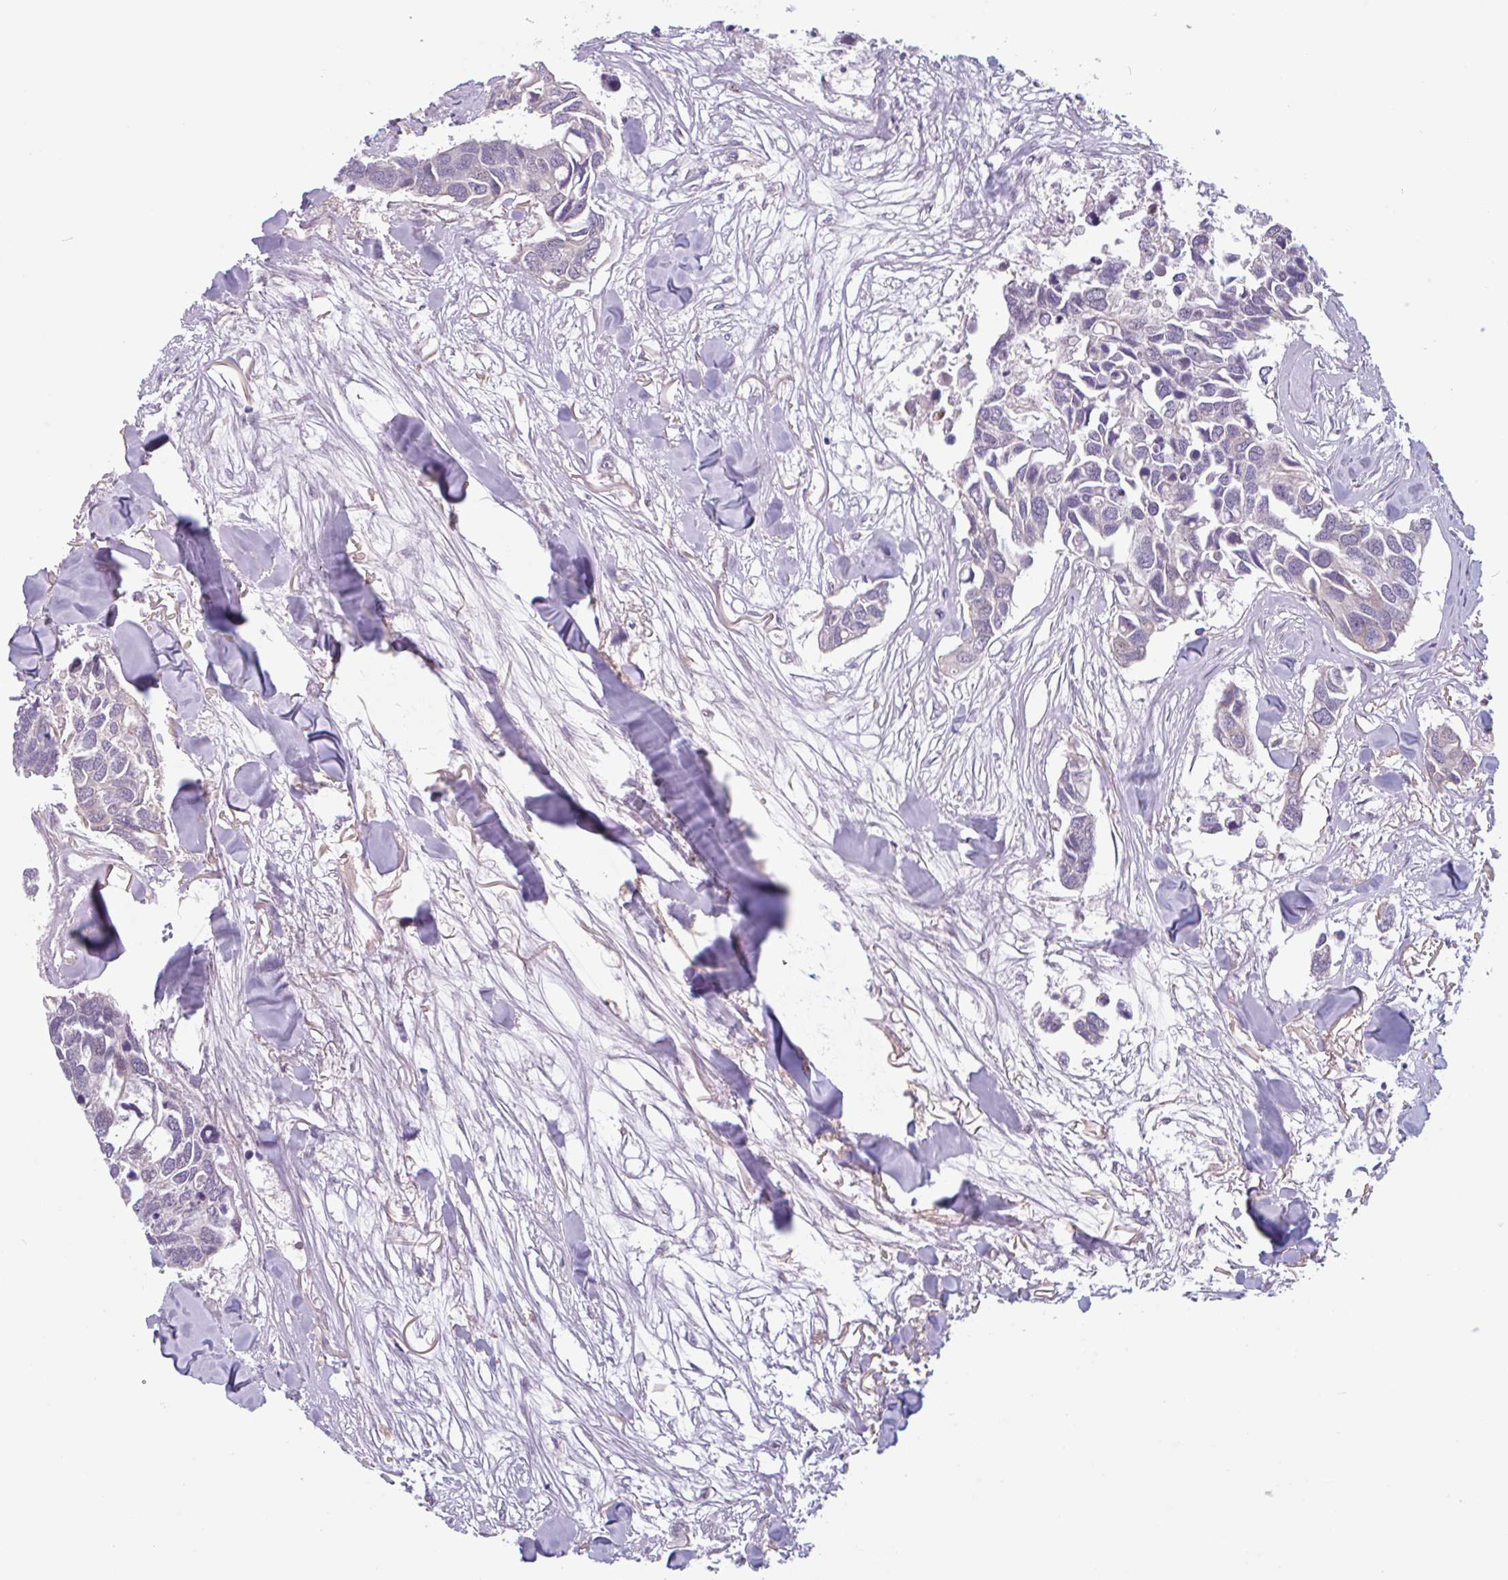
{"staining": {"intensity": "negative", "quantity": "none", "location": "none"}, "tissue": "breast cancer", "cell_type": "Tumor cells", "image_type": "cancer", "snomed": [{"axis": "morphology", "description": "Duct carcinoma"}, {"axis": "topography", "description": "Breast"}], "caption": "Immunohistochemical staining of breast cancer reveals no significant expression in tumor cells.", "gene": "TMEM119", "patient": {"sex": "female", "age": 83}}